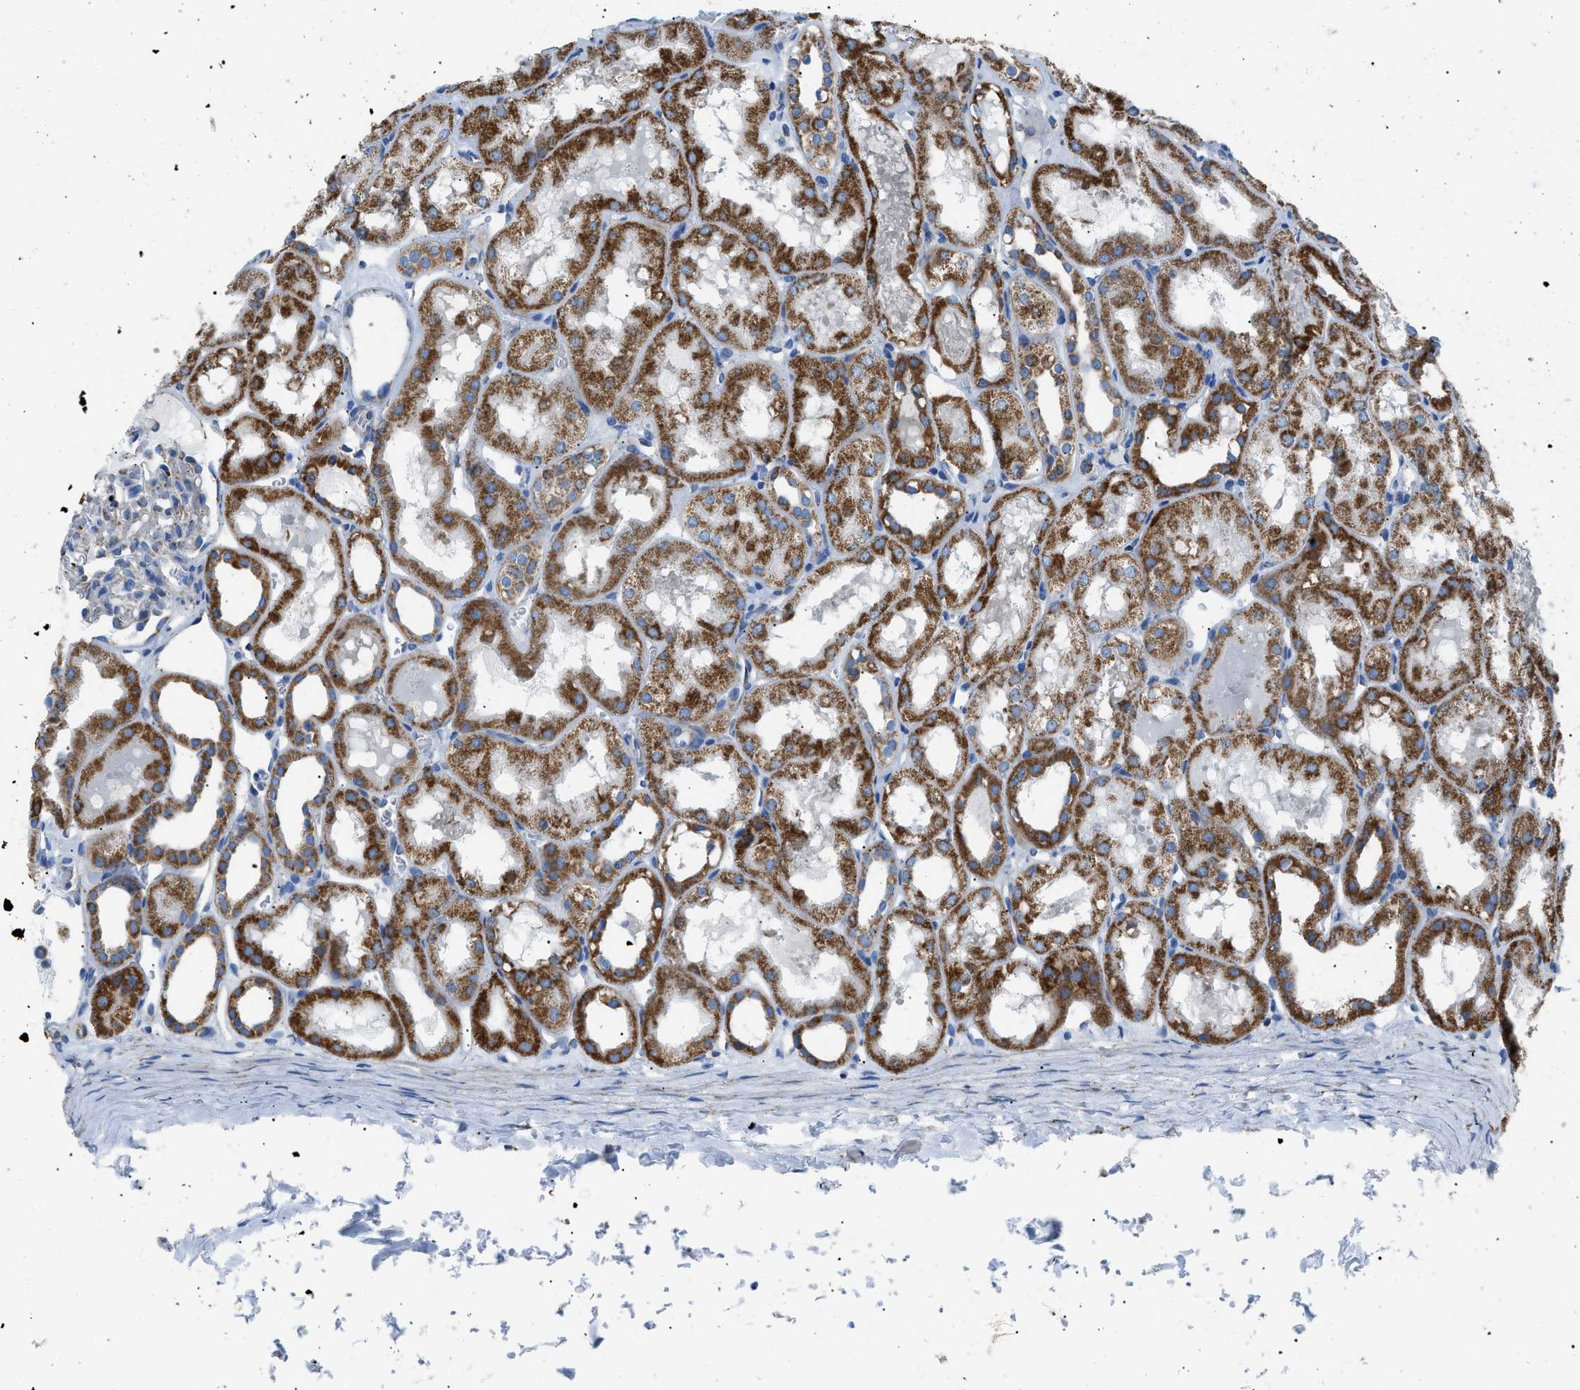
{"staining": {"intensity": "negative", "quantity": "none", "location": "none"}, "tissue": "kidney", "cell_type": "Cells in glomeruli", "image_type": "normal", "snomed": [{"axis": "morphology", "description": "Normal tissue, NOS"}, {"axis": "topography", "description": "Kidney"}, {"axis": "topography", "description": "Urinary bladder"}], "caption": "Immunohistochemical staining of unremarkable kidney shows no significant staining in cells in glomeruli.", "gene": "PHB2", "patient": {"sex": "male", "age": 16}}